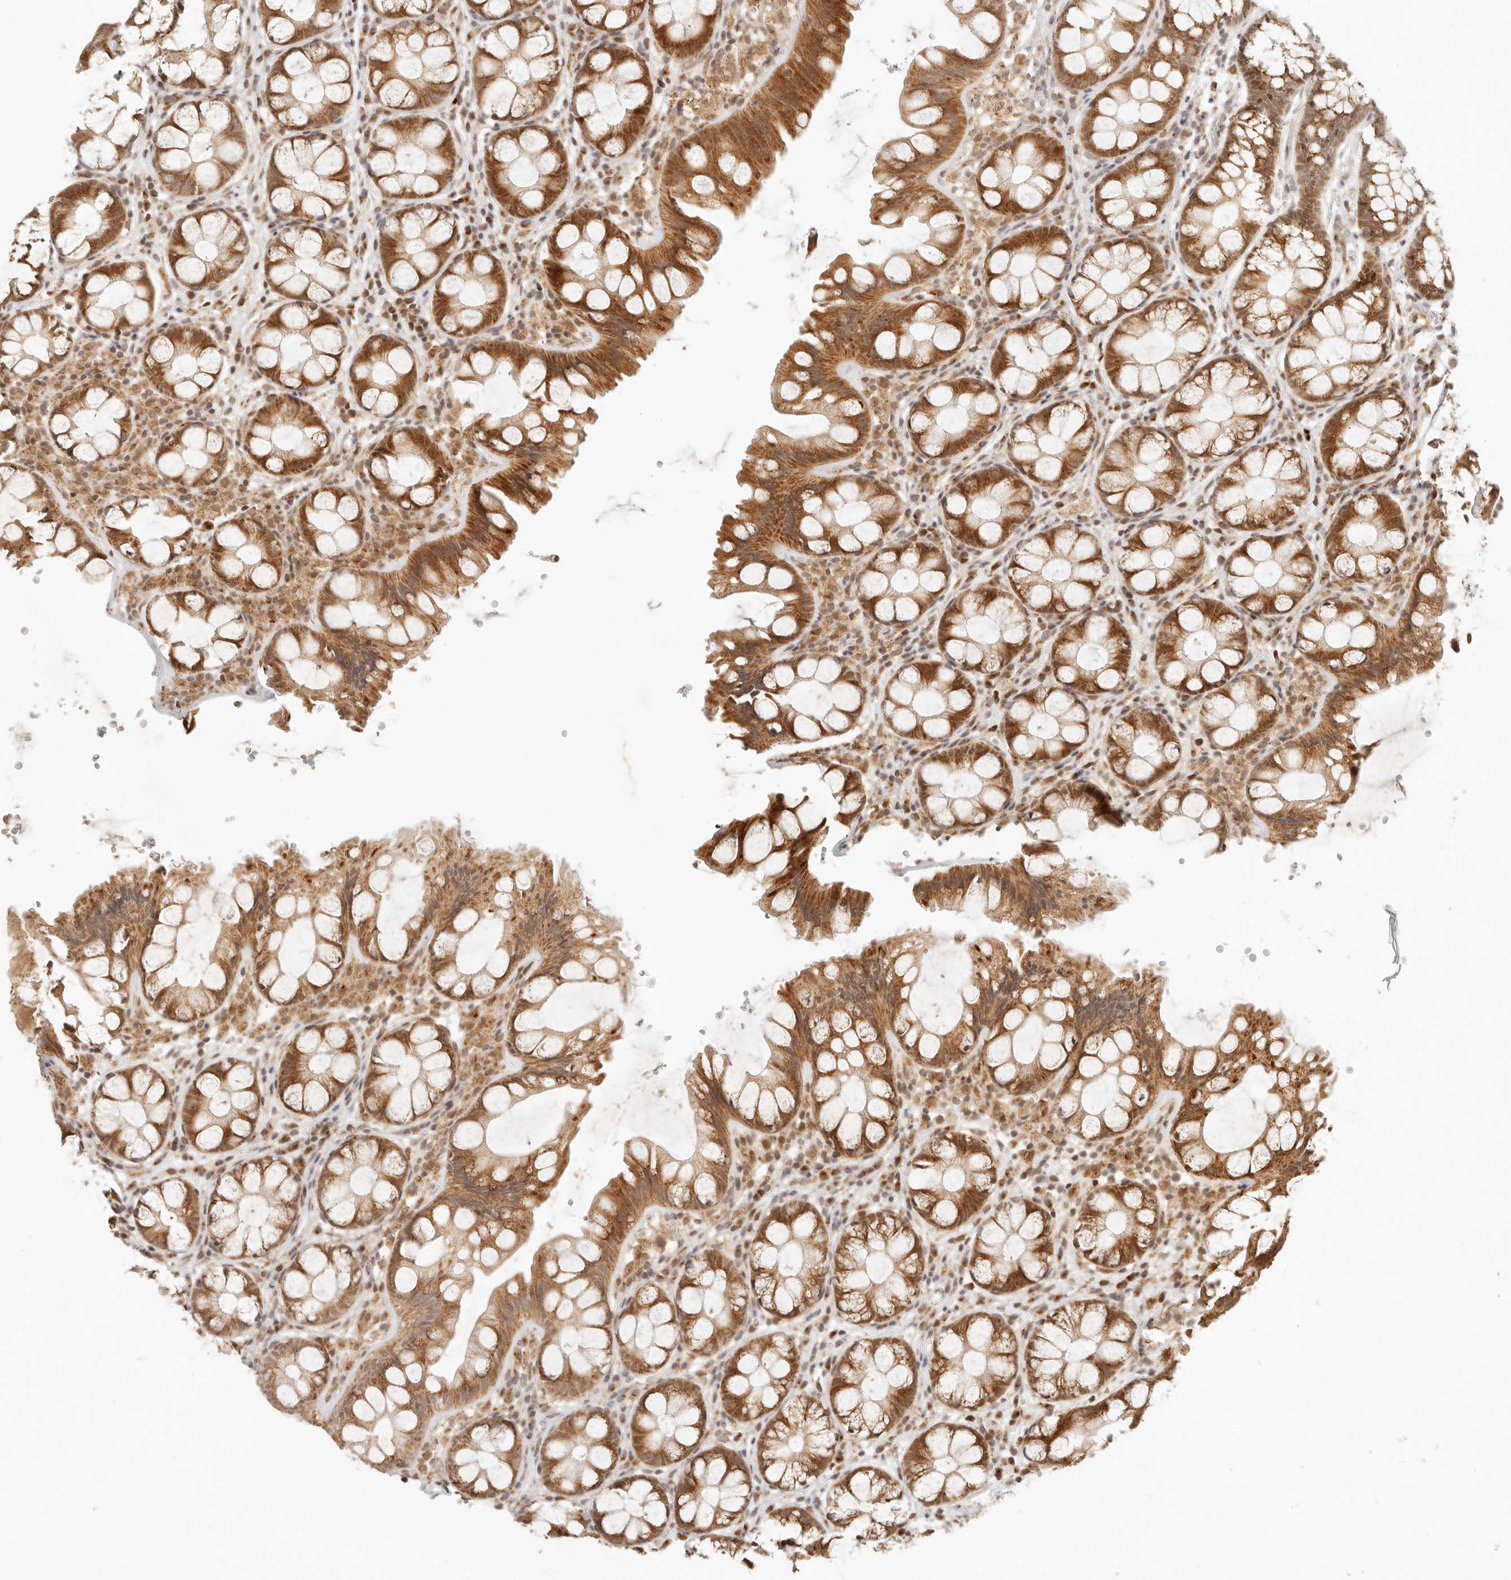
{"staining": {"intensity": "moderate", "quantity": ">75%", "location": "cytoplasmic/membranous"}, "tissue": "colon", "cell_type": "Endothelial cells", "image_type": "normal", "snomed": [{"axis": "morphology", "description": "Normal tissue, NOS"}, {"axis": "topography", "description": "Colon"}], "caption": "A high-resolution image shows IHC staining of unremarkable colon, which shows moderate cytoplasmic/membranous staining in about >75% of endothelial cells. (brown staining indicates protein expression, while blue staining denotes nuclei).", "gene": "INTS11", "patient": {"sex": "male", "age": 47}}